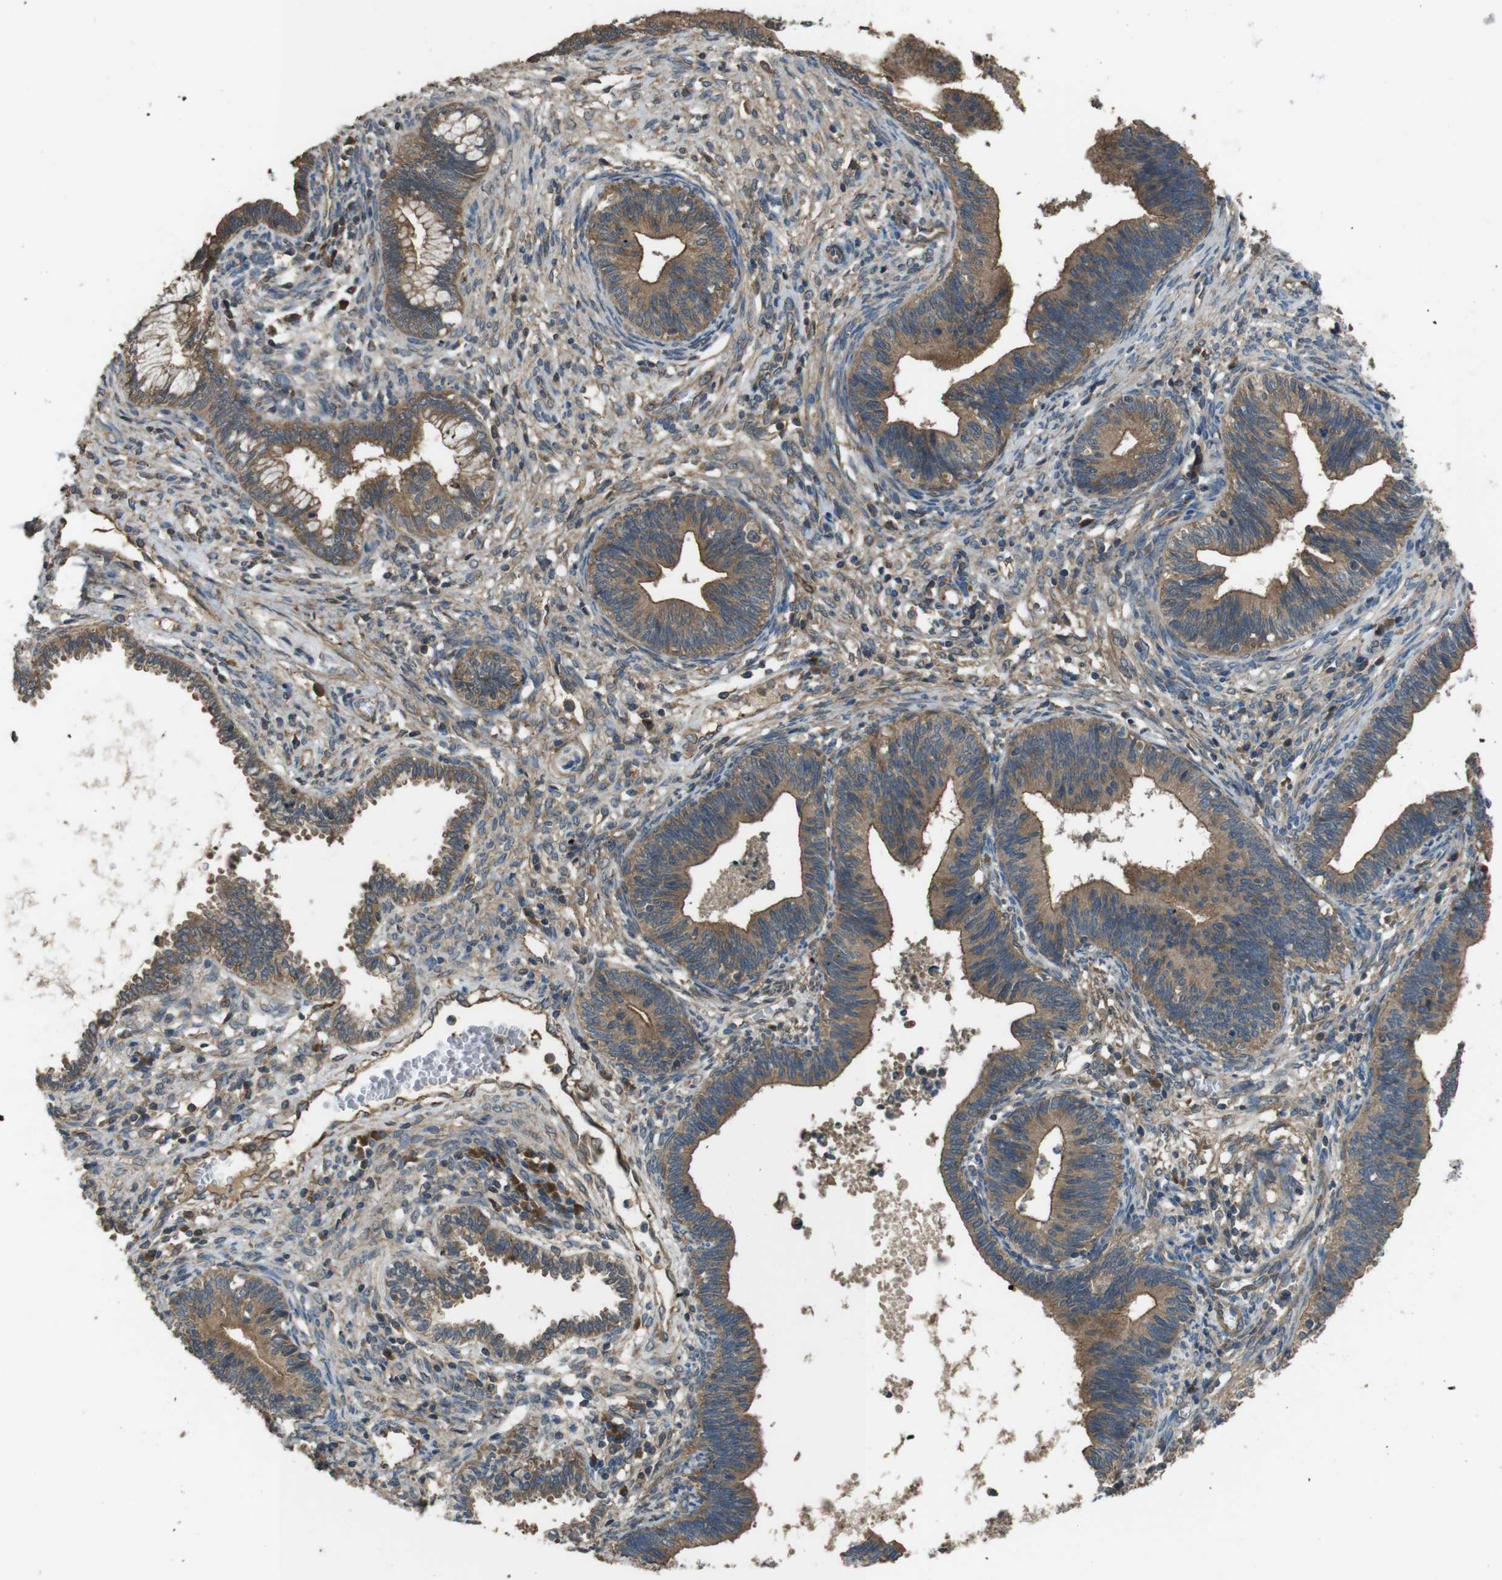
{"staining": {"intensity": "moderate", "quantity": ">75%", "location": "cytoplasmic/membranous"}, "tissue": "cervical cancer", "cell_type": "Tumor cells", "image_type": "cancer", "snomed": [{"axis": "morphology", "description": "Adenocarcinoma, NOS"}, {"axis": "topography", "description": "Cervix"}], "caption": "Cervical cancer tissue demonstrates moderate cytoplasmic/membranous positivity in approximately >75% of tumor cells, visualized by immunohistochemistry. The staining is performed using DAB brown chromogen to label protein expression. The nuclei are counter-stained blue using hematoxylin.", "gene": "FUT2", "patient": {"sex": "female", "age": 44}}